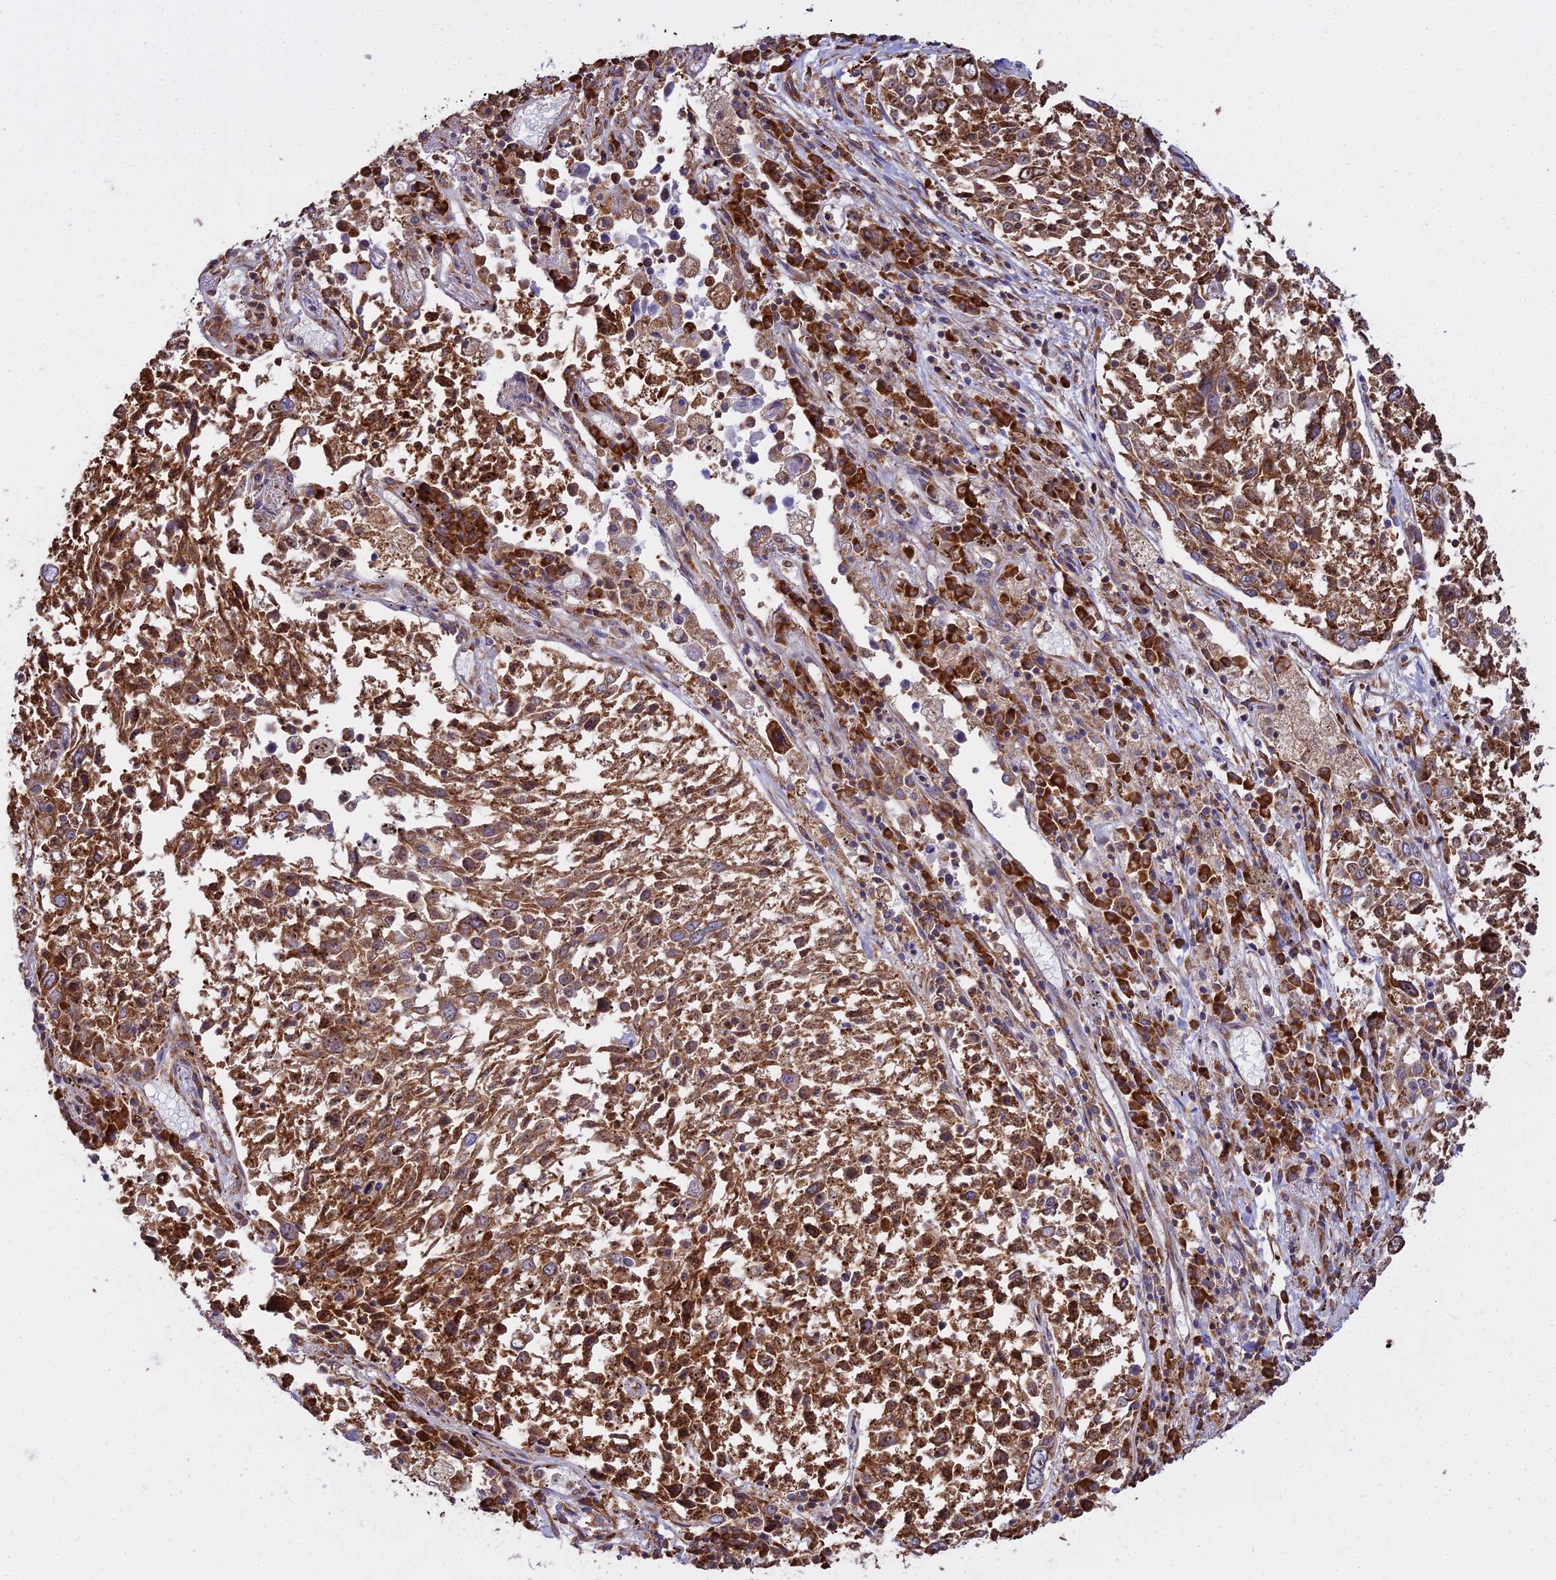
{"staining": {"intensity": "moderate", "quantity": ">75%", "location": "cytoplasmic/membranous"}, "tissue": "lung cancer", "cell_type": "Tumor cells", "image_type": "cancer", "snomed": [{"axis": "morphology", "description": "Squamous cell carcinoma, NOS"}, {"axis": "topography", "description": "Lung"}], "caption": "Immunohistochemical staining of squamous cell carcinoma (lung) reveals medium levels of moderate cytoplasmic/membranous positivity in approximately >75% of tumor cells.", "gene": "RPL26", "patient": {"sex": "male", "age": 65}}